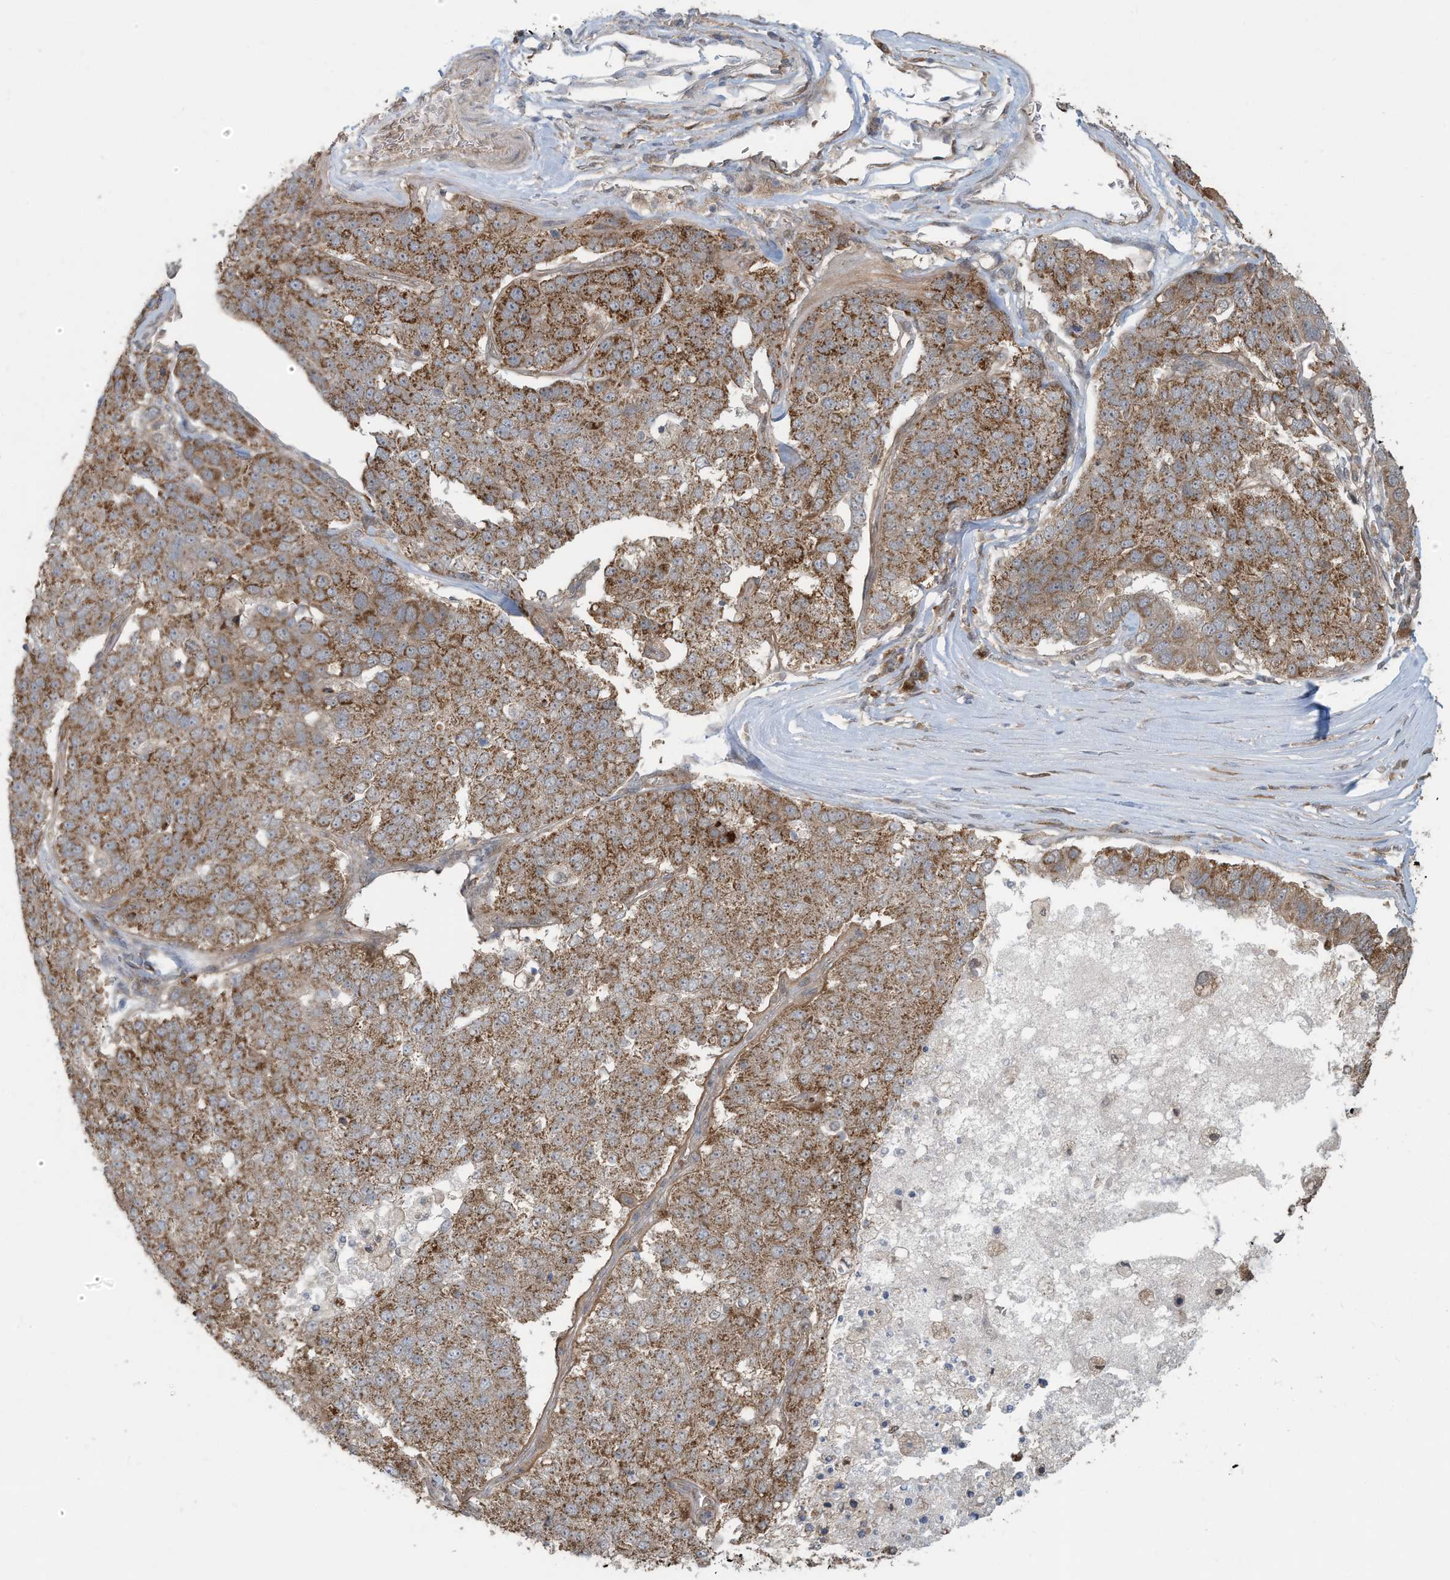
{"staining": {"intensity": "moderate", "quantity": ">75%", "location": "cytoplasmic/membranous"}, "tissue": "pancreatic cancer", "cell_type": "Tumor cells", "image_type": "cancer", "snomed": [{"axis": "morphology", "description": "Adenocarcinoma, NOS"}, {"axis": "topography", "description": "Pancreas"}], "caption": "Pancreatic adenocarcinoma stained with a protein marker displays moderate staining in tumor cells.", "gene": "ERI2", "patient": {"sex": "female", "age": 61}}